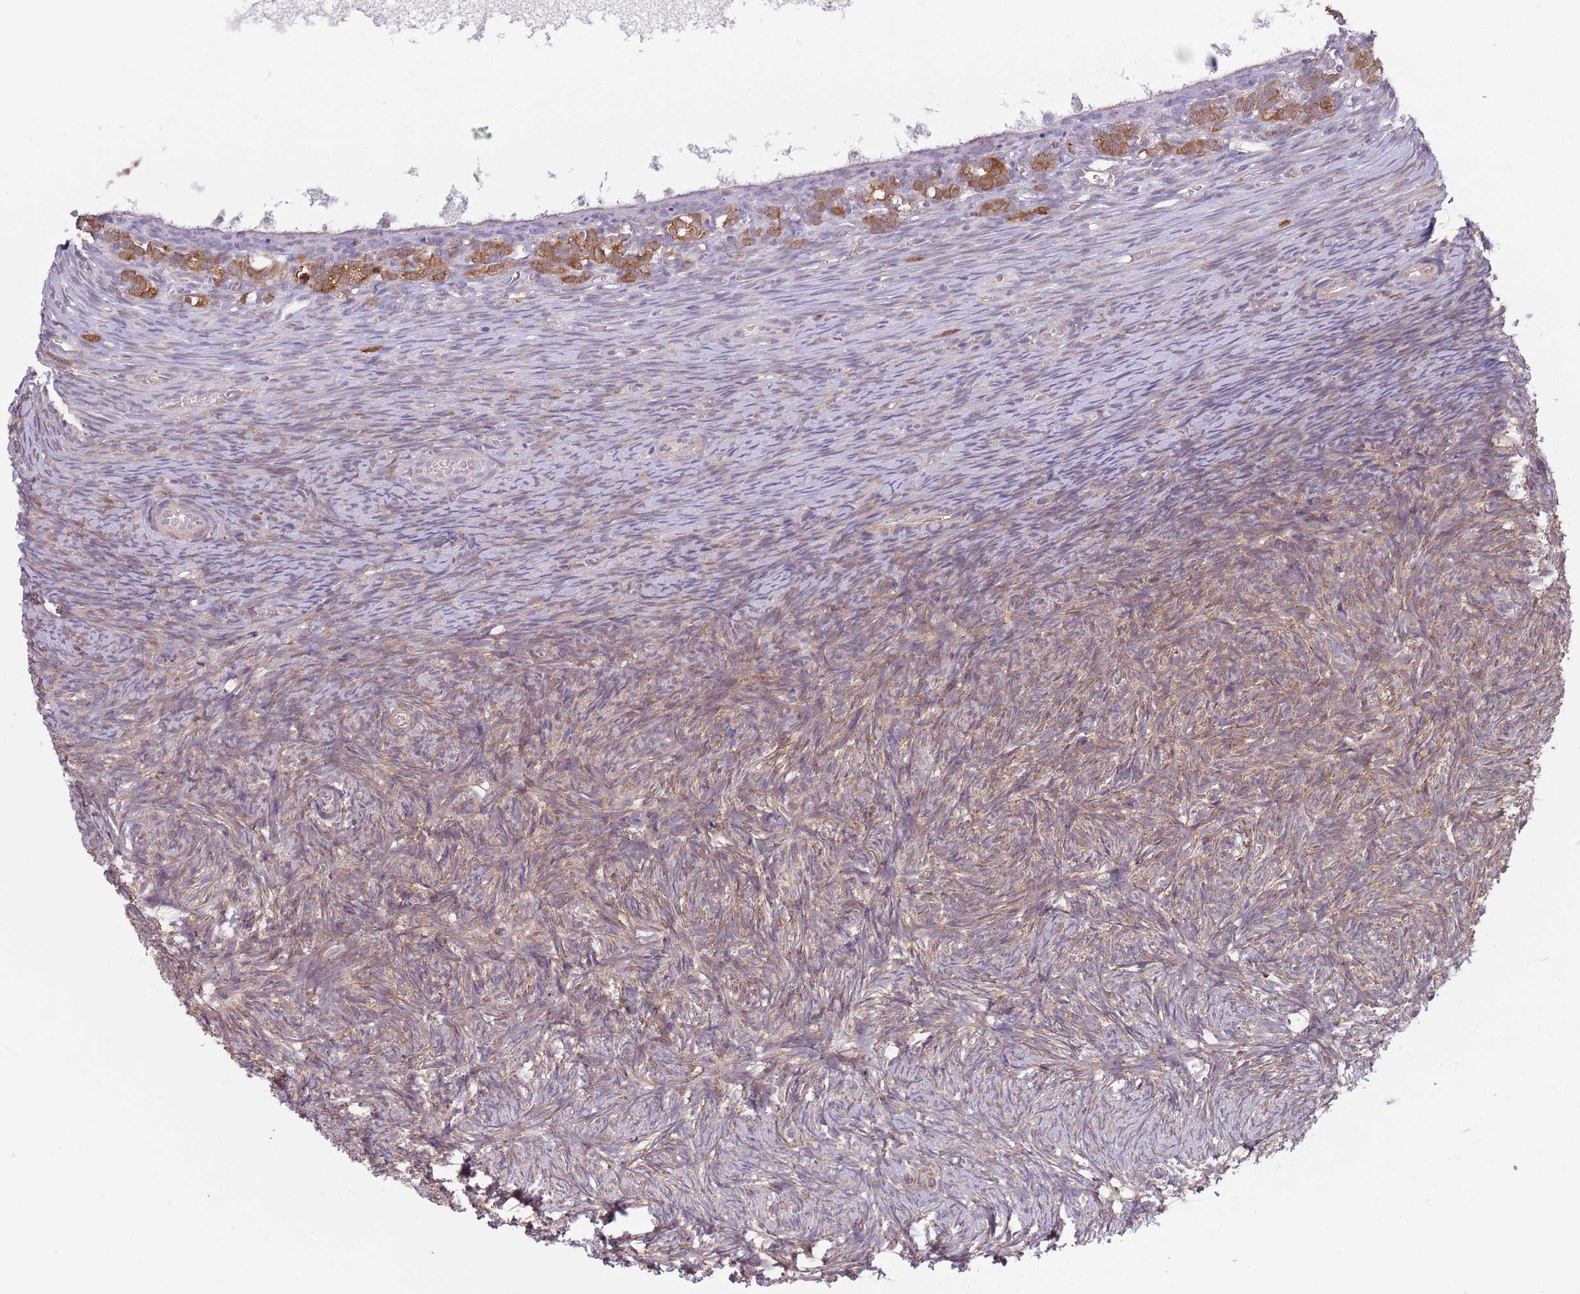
{"staining": {"intensity": "weak", "quantity": ">75%", "location": "cytoplasmic/membranous"}, "tissue": "ovary", "cell_type": "Follicle cells", "image_type": "normal", "snomed": [{"axis": "morphology", "description": "Normal tissue, NOS"}, {"axis": "topography", "description": "Ovary"}], "caption": "Approximately >75% of follicle cells in normal human ovary show weak cytoplasmic/membranous protein positivity as visualized by brown immunohistochemical staining.", "gene": "COQ5", "patient": {"sex": "female", "age": 39}}